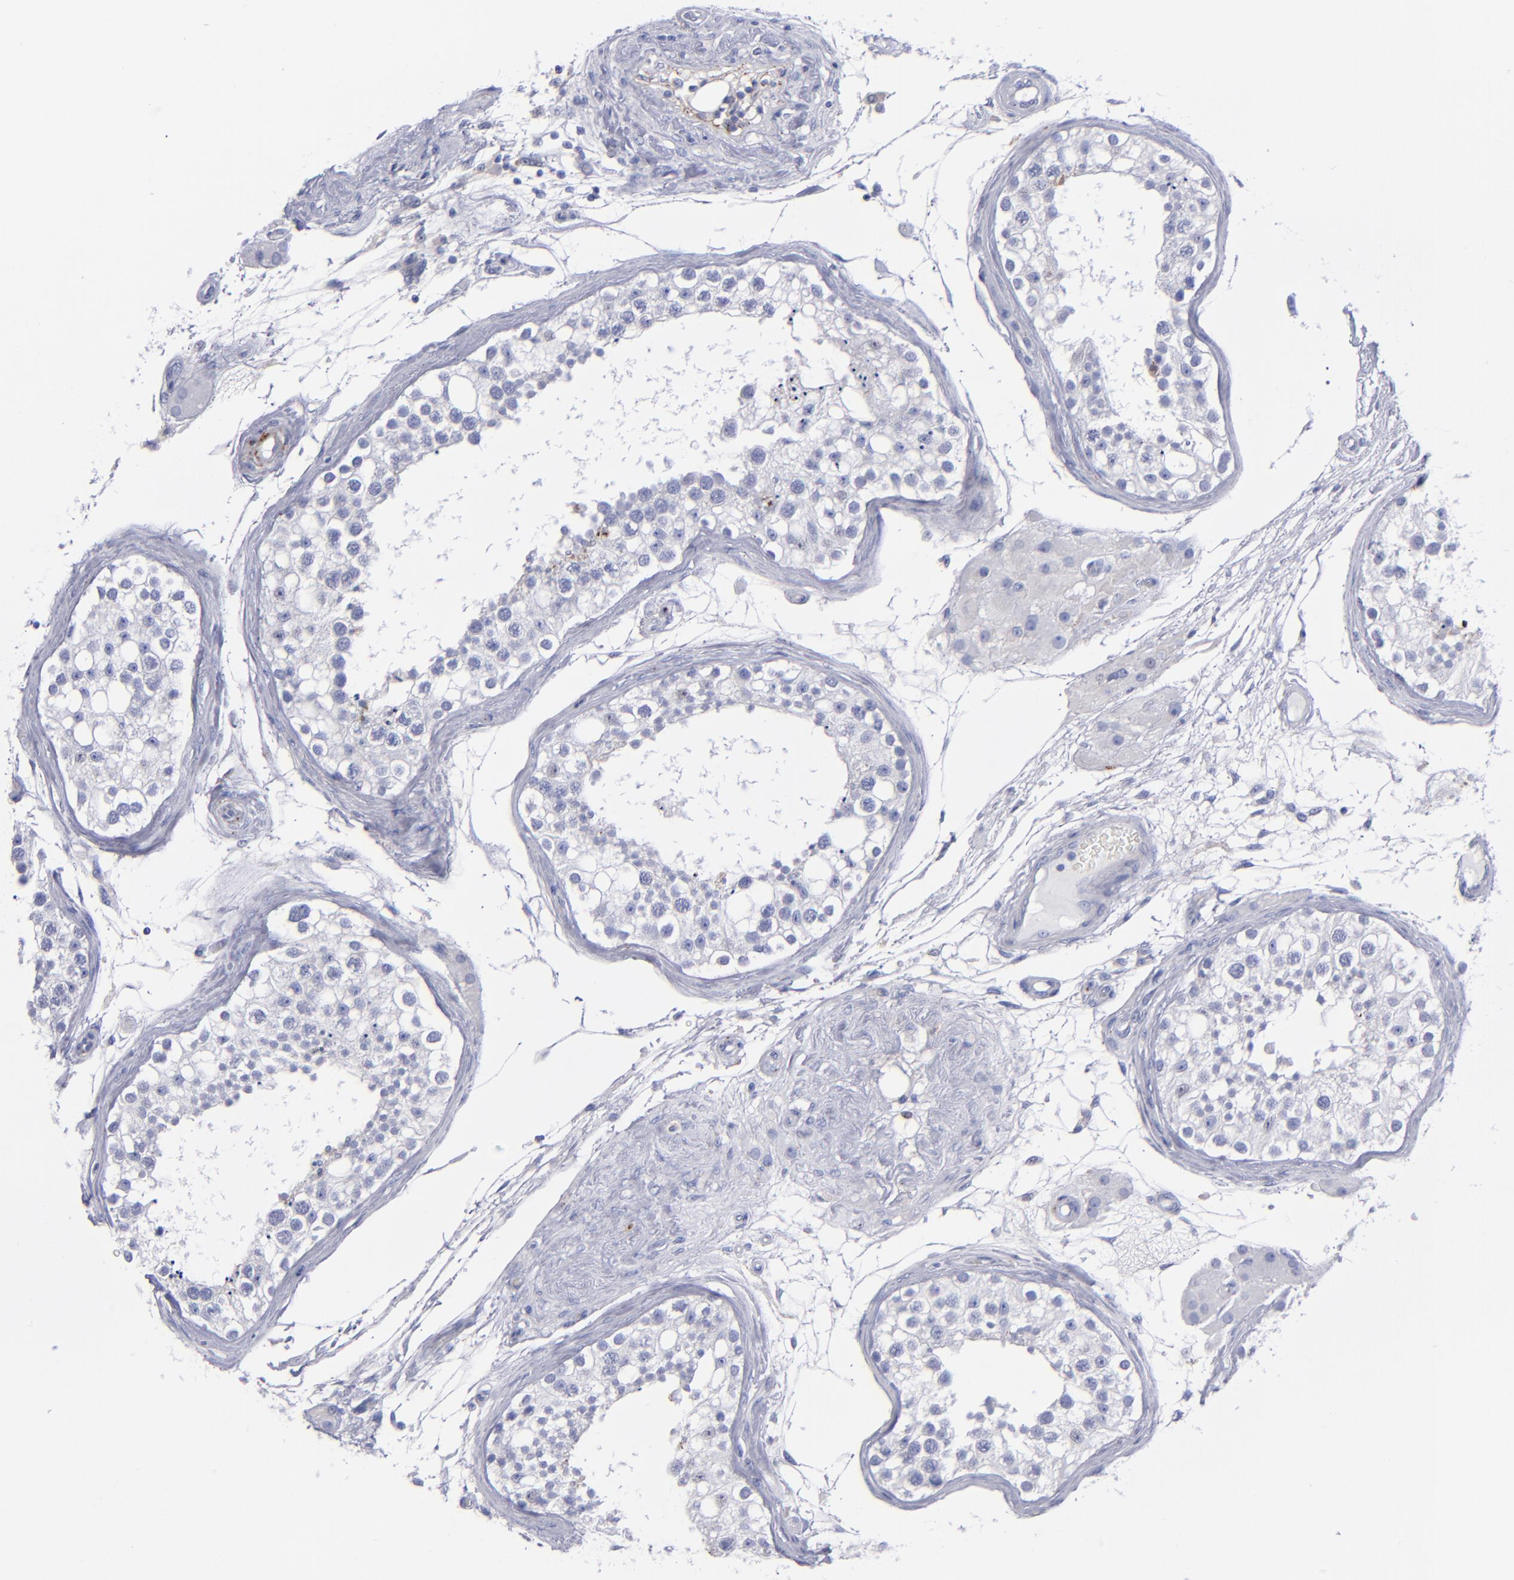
{"staining": {"intensity": "weak", "quantity": "<25%", "location": "cytoplasmic/membranous"}, "tissue": "testis", "cell_type": "Cells in seminiferous ducts", "image_type": "normal", "snomed": [{"axis": "morphology", "description": "Normal tissue, NOS"}, {"axis": "topography", "description": "Testis"}], "caption": "IHC micrograph of normal human testis stained for a protein (brown), which shows no positivity in cells in seminiferous ducts. Nuclei are stained in blue.", "gene": "MFGE8", "patient": {"sex": "male", "age": 68}}